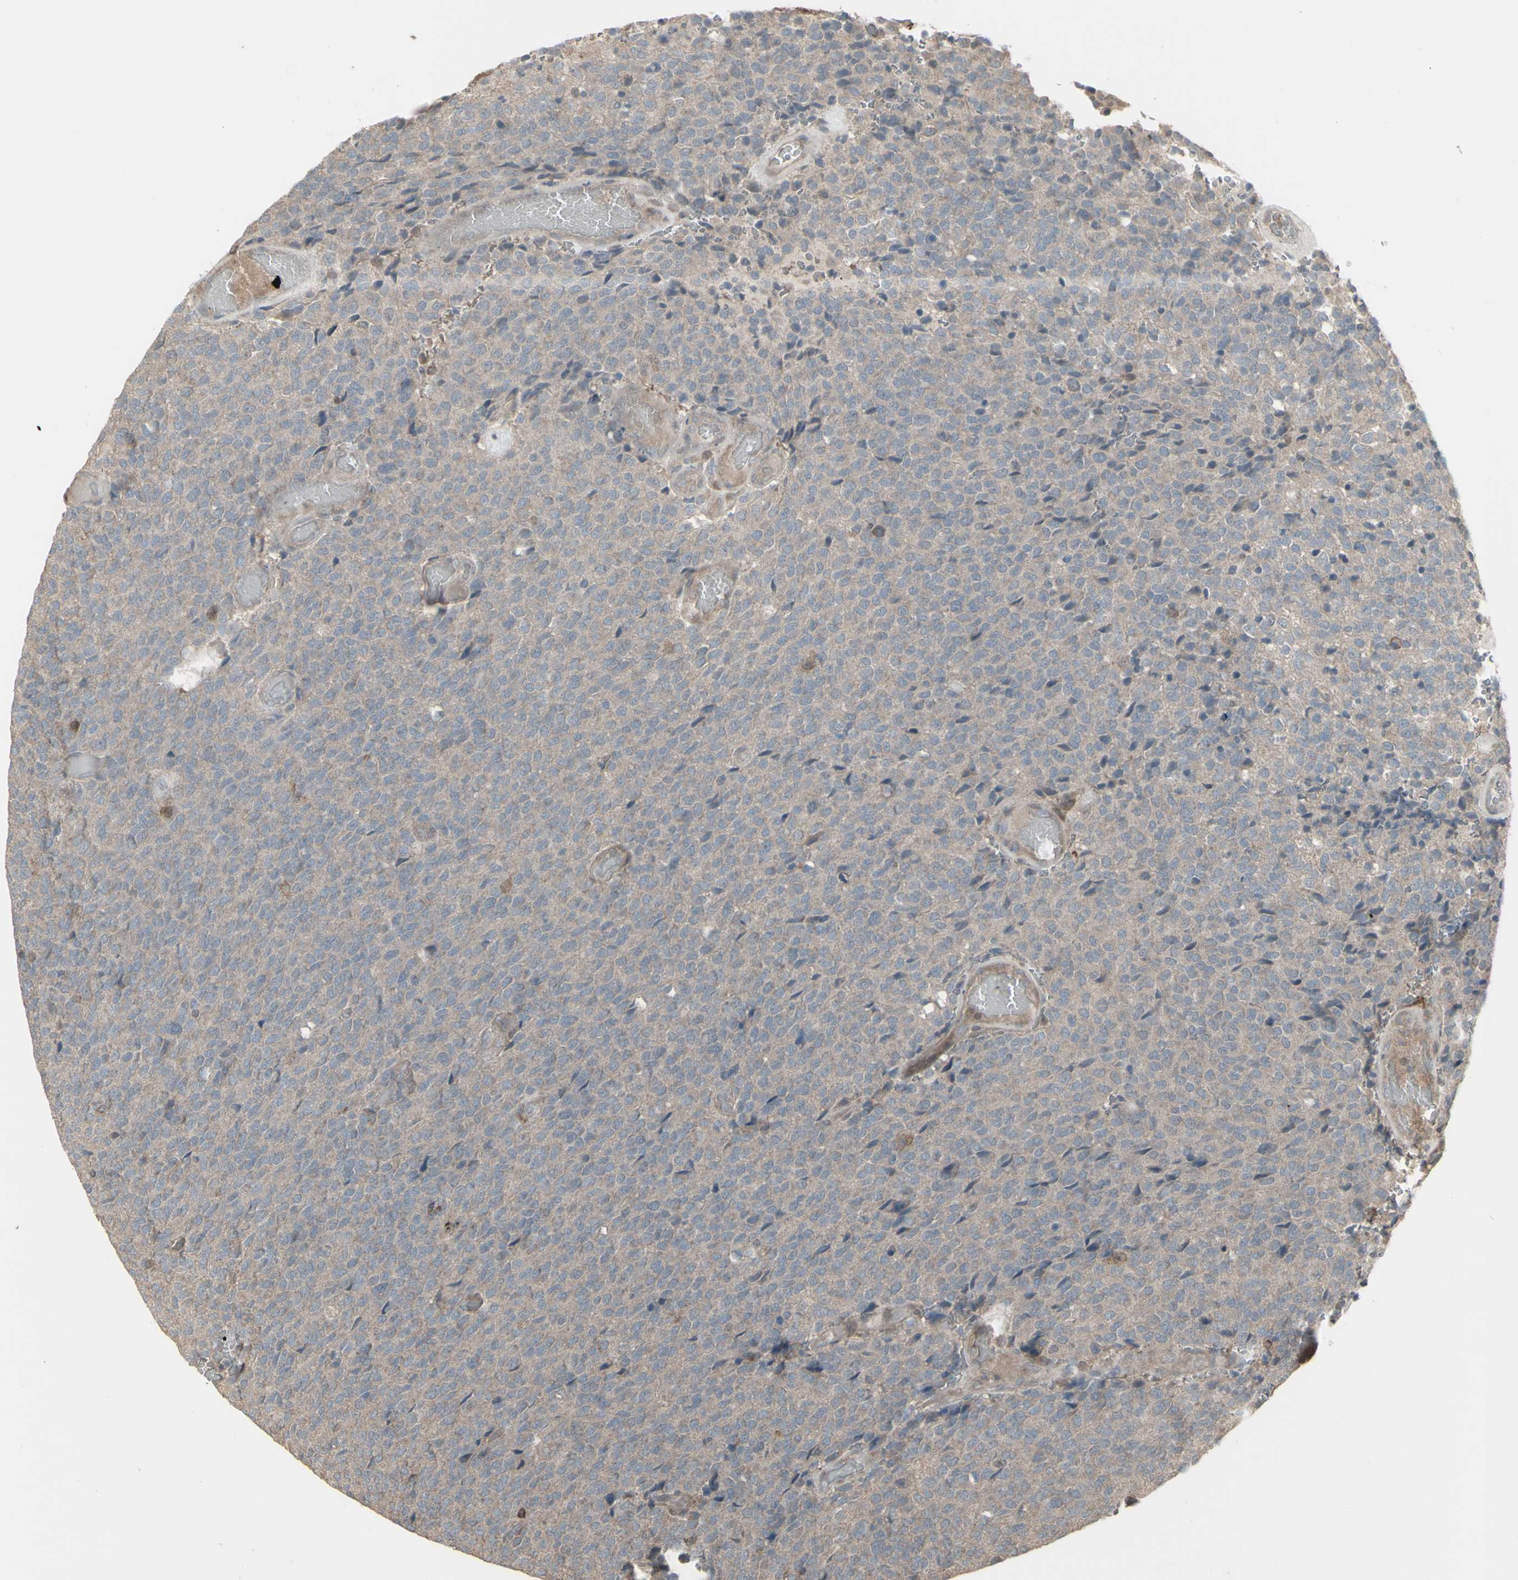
{"staining": {"intensity": "negative", "quantity": "none", "location": "none"}, "tissue": "glioma", "cell_type": "Tumor cells", "image_type": "cancer", "snomed": [{"axis": "morphology", "description": "Glioma, malignant, High grade"}, {"axis": "topography", "description": "pancreas cauda"}], "caption": "Glioma was stained to show a protein in brown. There is no significant staining in tumor cells.", "gene": "CSK", "patient": {"sex": "male", "age": 60}}